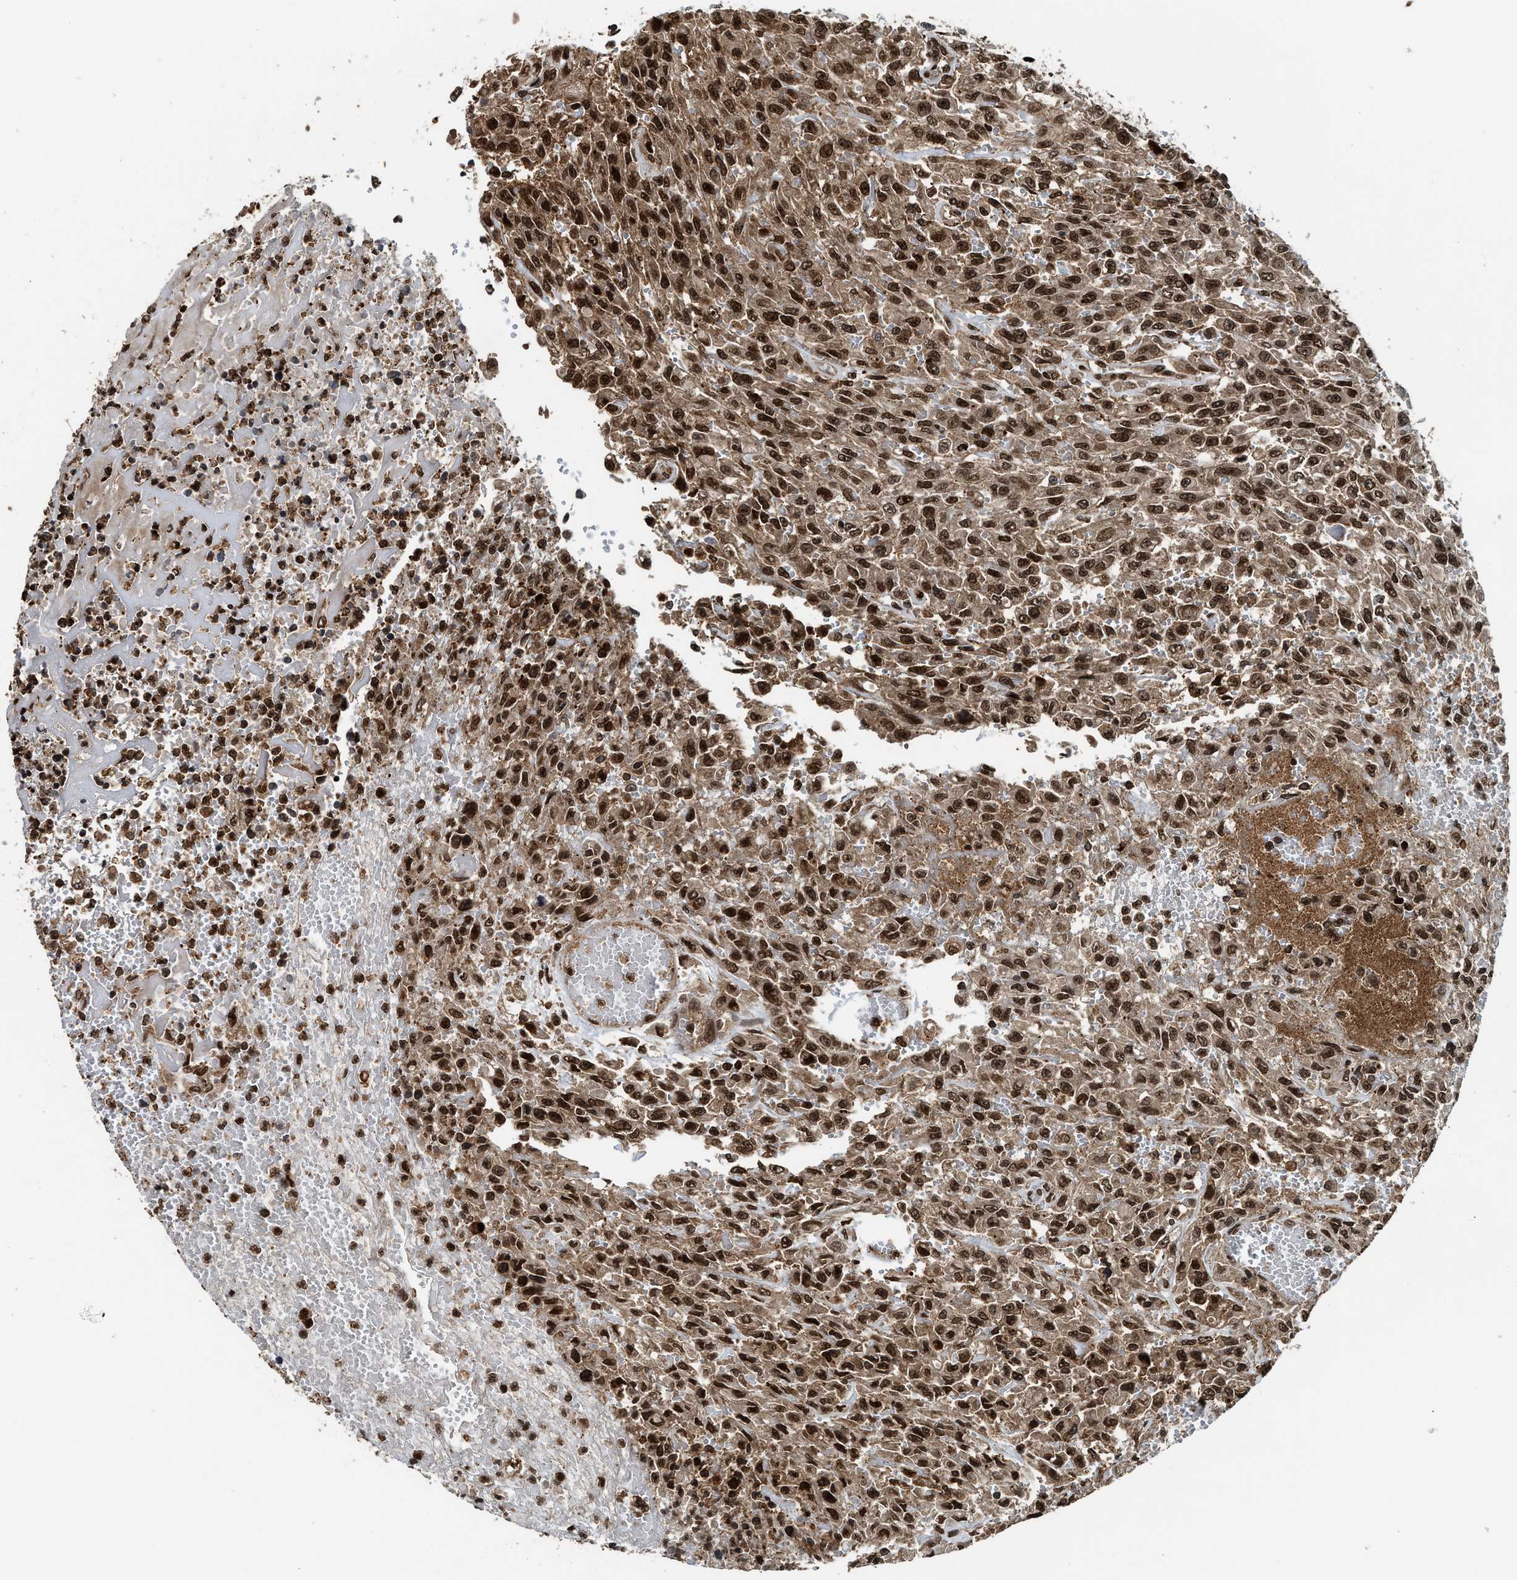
{"staining": {"intensity": "strong", "quantity": ">75%", "location": "cytoplasmic/membranous,nuclear"}, "tissue": "urothelial cancer", "cell_type": "Tumor cells", "image_type": "cancer", "snomed": [{"axis": "morphology", "description": "Urothelial carcinoma, High grade"}, {"axis": "topography", "description": "Urinary bladder"}], "caption": "Immunohistochemistry image of neoplastic tissue: human urothelial cancer stained using immunohistochemistry demonstrates high levels of strong protein expression localized specifically in the cytoplasmic/membranous and nuclear of tumor cells, appearing as a cytoplasmic/membranous and nuclear brown color.", "gene": "MDM2", "patient": {"sex": "female", "age": 64}}